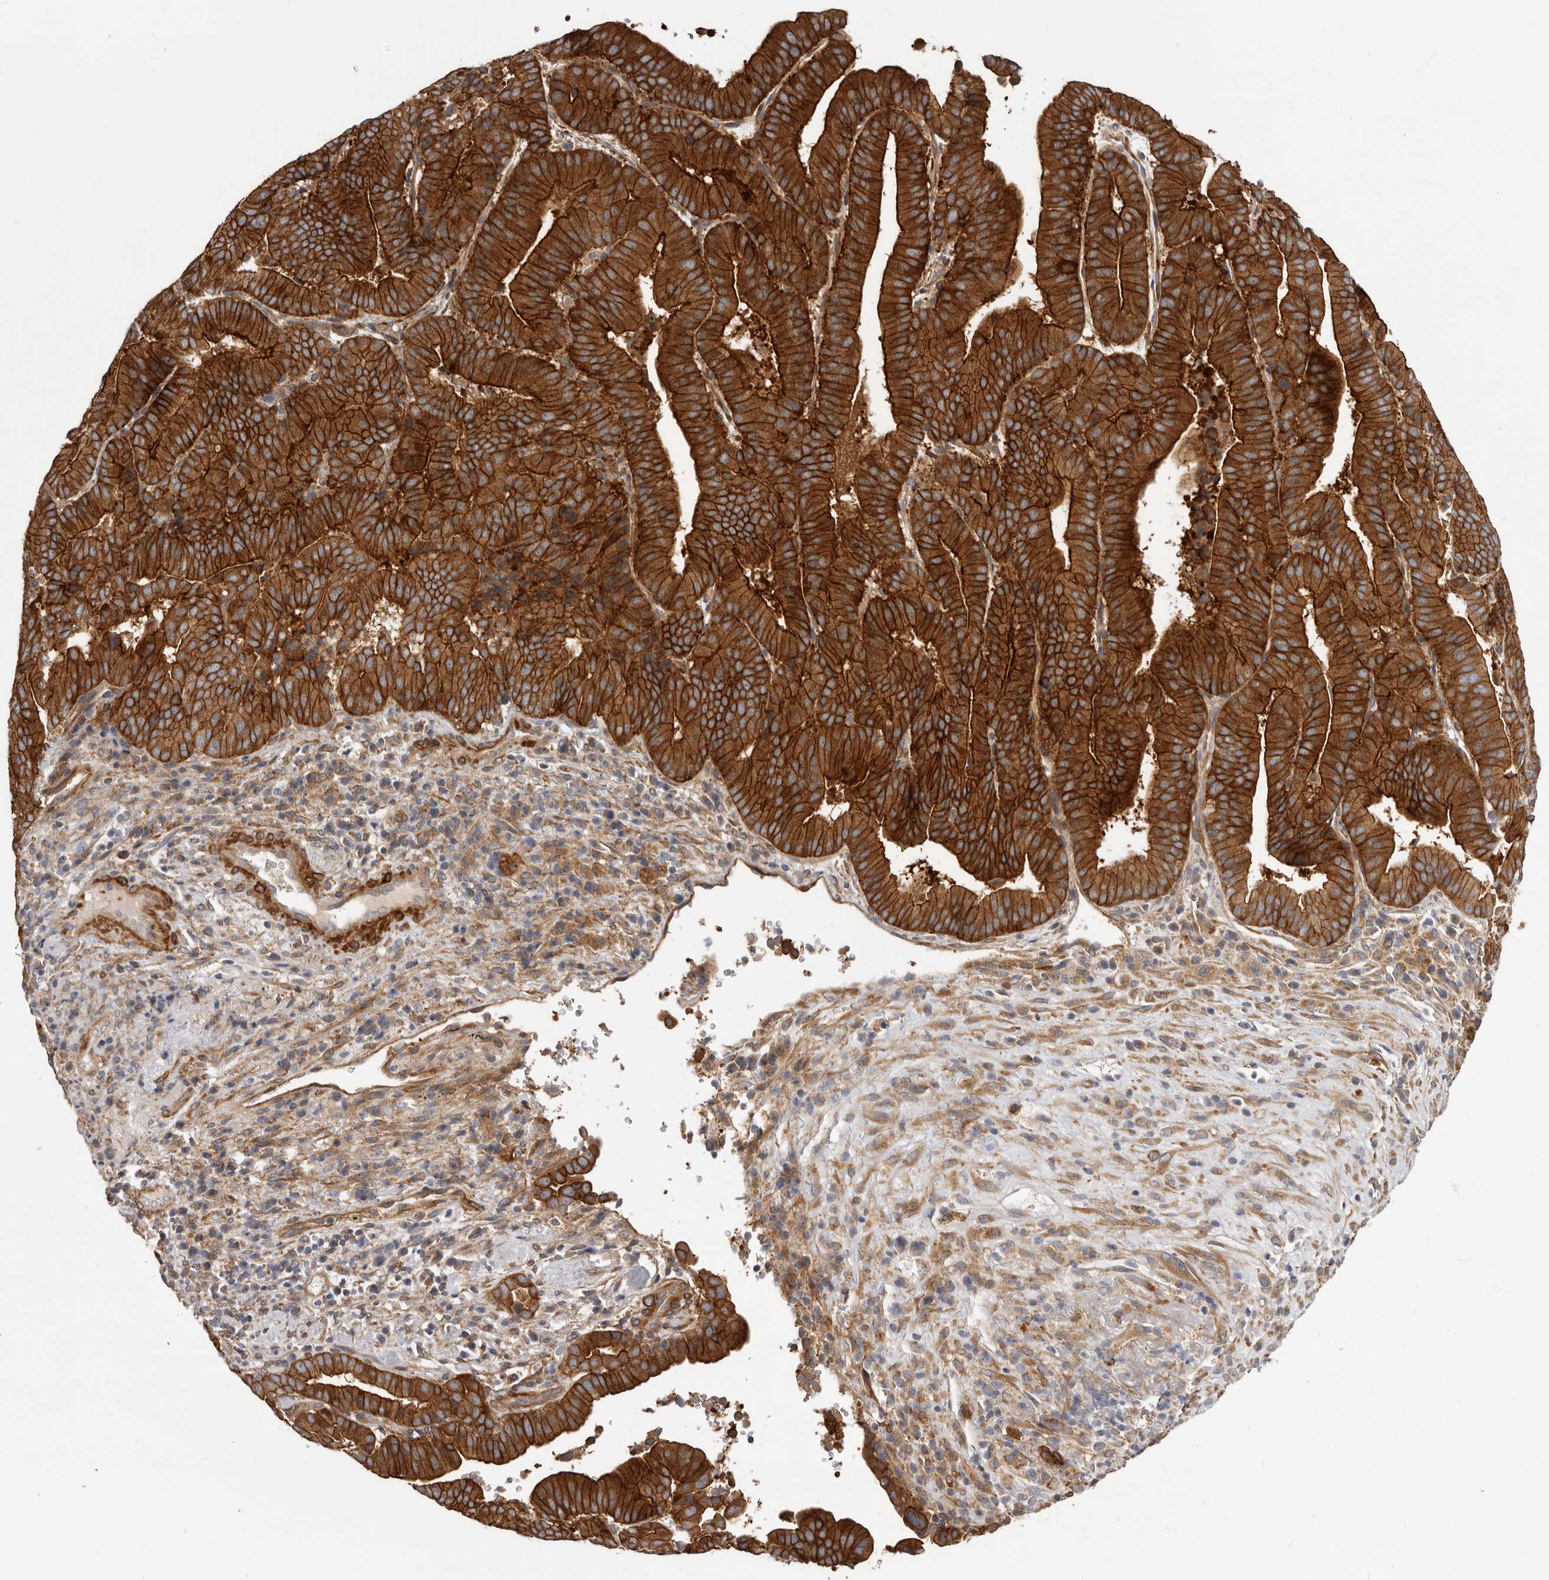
{"staining": {"intensity": "strong", "quantity": ">75%", "location": "cytoplasmic/membranous"}, "tissue": "liver cancer", "cell_type": "Tumor cells", "image_type": "cancer", "snomed": [{"axis": "morphology", "description": "Cholangiocarcinoma"}, {"axis": "topography", "description": "Liver"}], "caption": "Liver cancer stained for a protein shows strong cytoplasmic/membranous positivity in tumor cells.", "gene": "ENAH", "patient": {"sex": "female", "age": 75}}